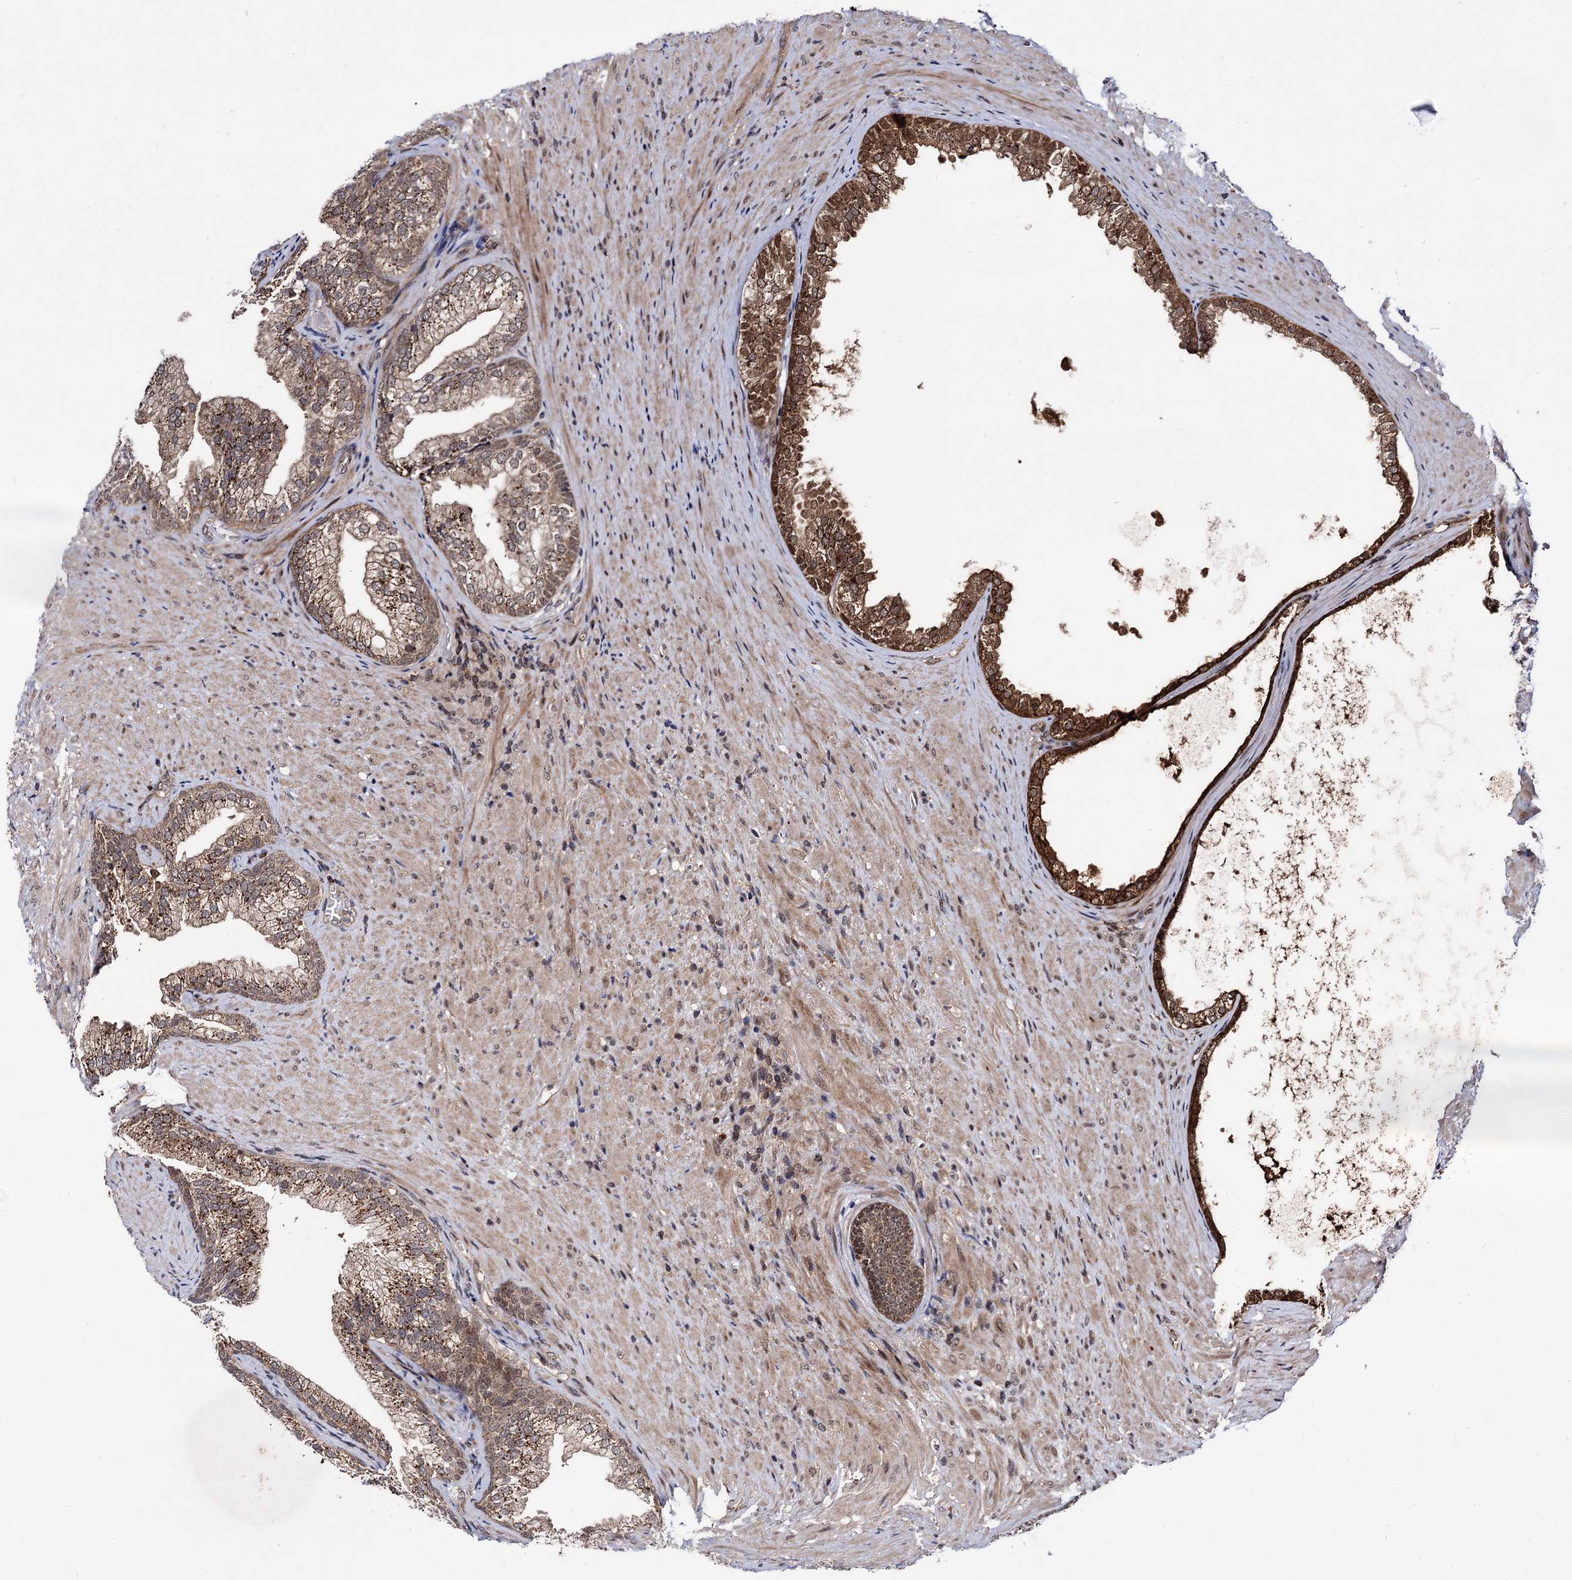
{"staining": {"intensity": "moderate", "quantity": ">75%", "location": "cytoplasmic/membranous"}, "tissue": "prostate", "cell_type": "Glandular cells", "image_type": "normal", "snomed": [{"axis": "morphology", "description": "Normal tissue, NOS"}, {"axis": "topography", "description": "Prostate"}], "caption": "Unremarkable prostate shows moderate cytoplasmic/membranous staining in about >75% of glandular cells.", "gene": "MICAL2", "patient": {"sex": "male", "age": 76}}